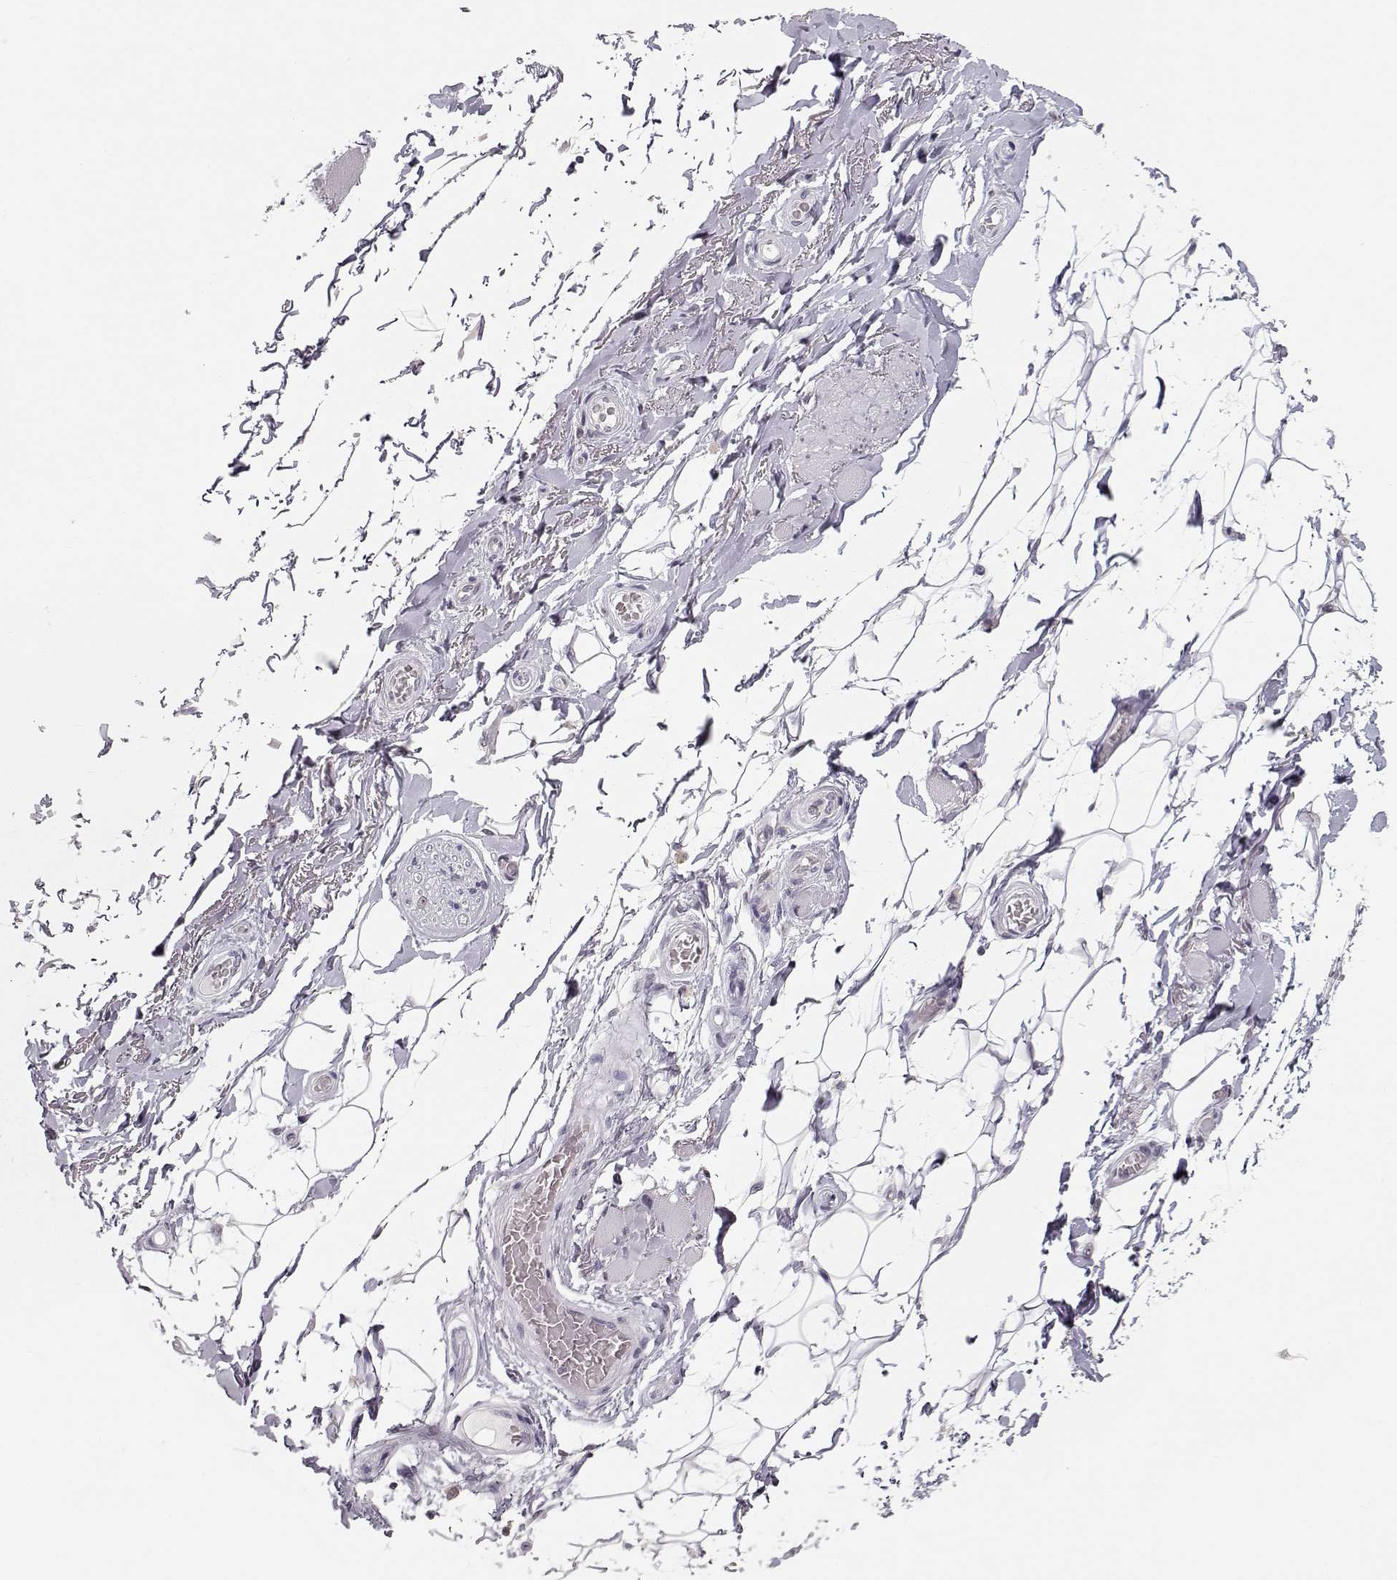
{"staining": {"intensity": "negative", "quantity": "none", "location": "none"}, "tissue": "adipose tissue", "cell_type": "Adipocytes", "image_type": "normal", "snomed": [{"axis": "morphology", "description": "Normal tissue, NOS"}, {"axis": "topography", "description": "Anal"}, {"axis": "topography", "description": "Peripheral nerve tissue"}], "caption": "A high-resolution image shows immunohistochemistry staining of normal adipose tissue, which reveals no significant positivity in adipocytes.", "gene": "TEPP", "patient": {"sex": "male", "age": 53}}